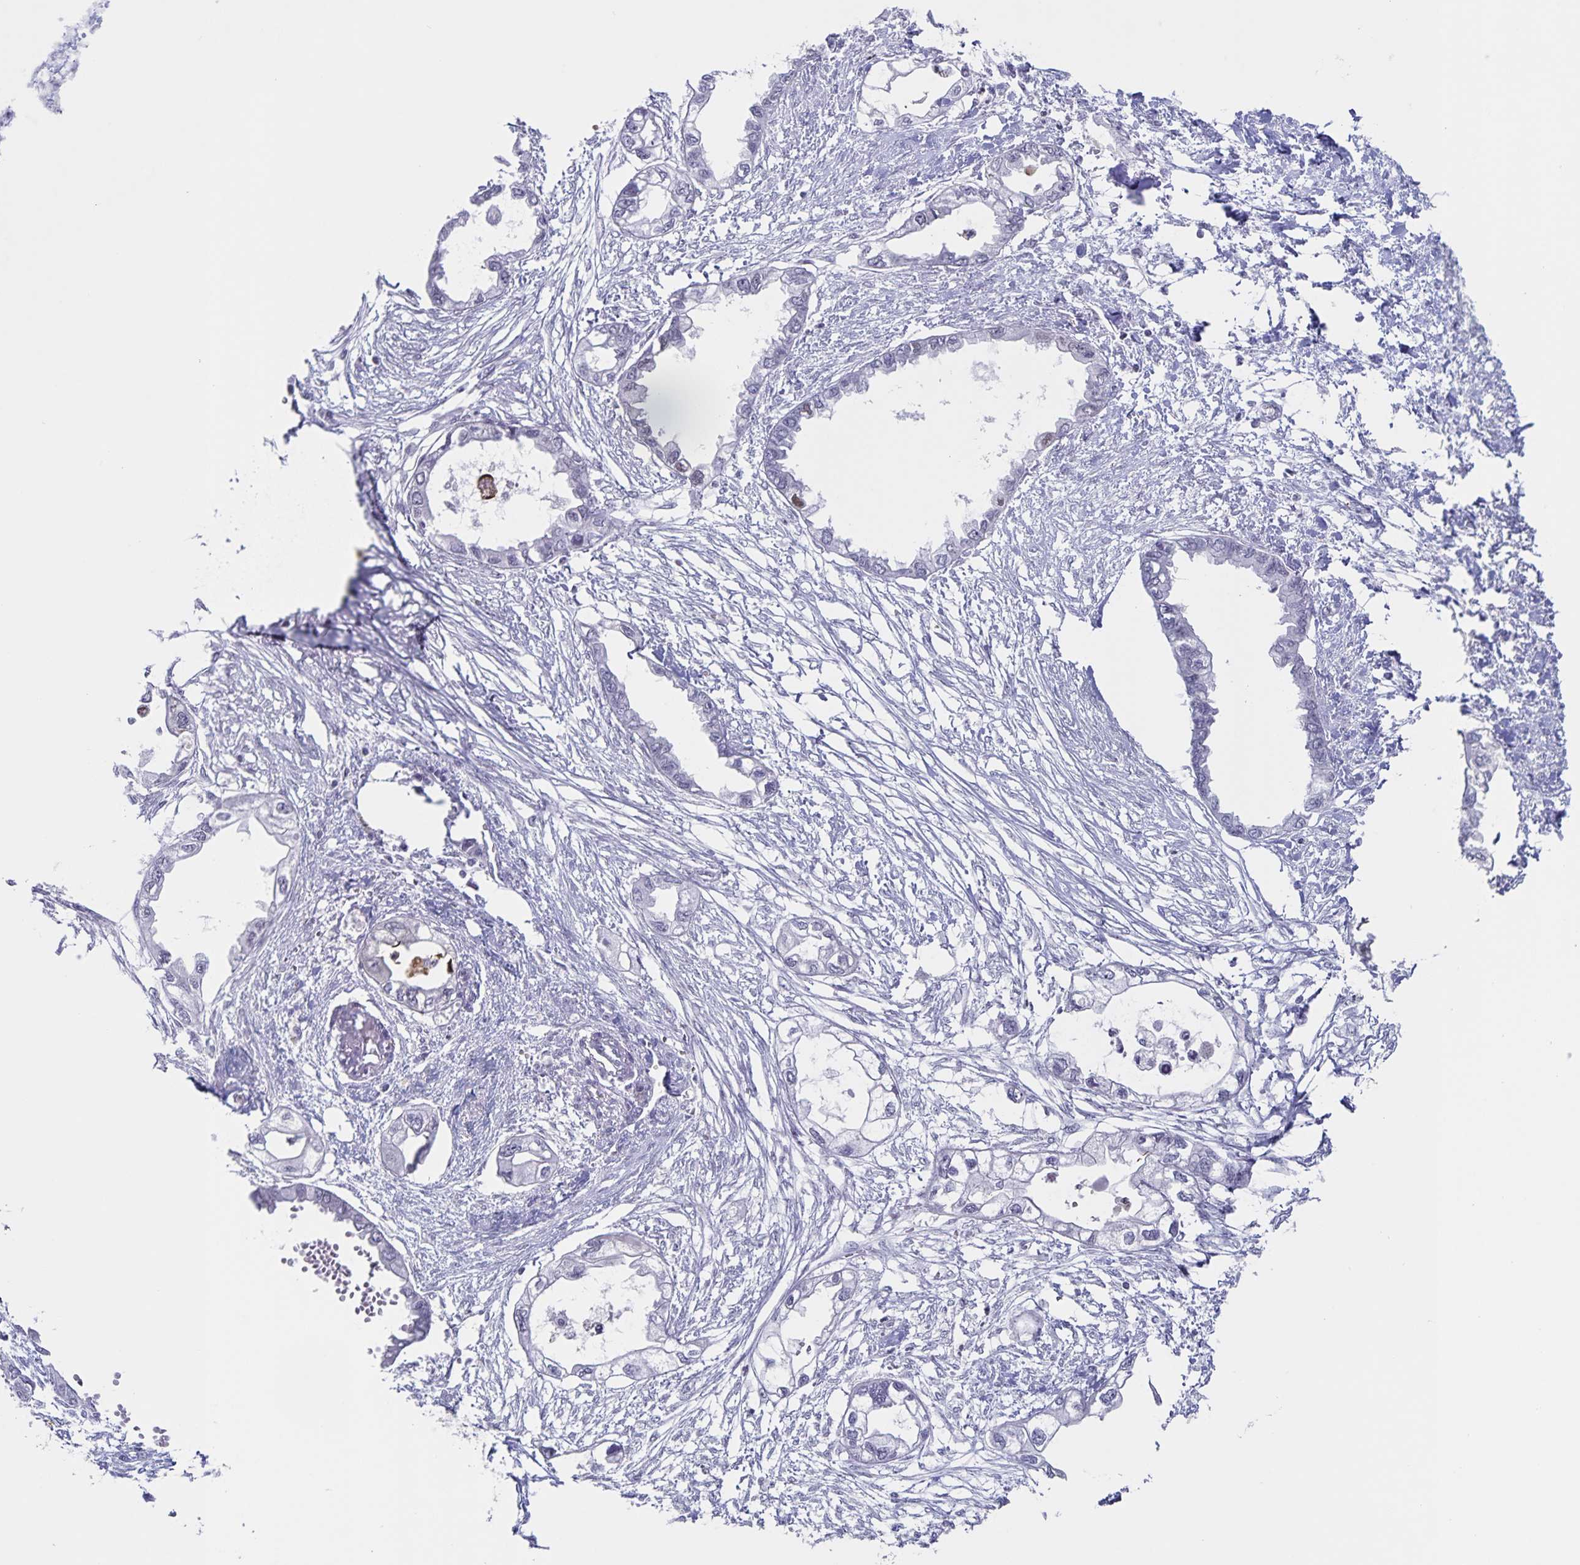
{"staining": {"intensity": "negative", "quantity": "none", "location": "none"}, "tissue": "endometrial cancer", "cell_type": "Tumor cells", "image_type": "cancer", "snomed": [{"axis": "morphology", "description": "Adenocarcinoma, NOS"}, {"axis": "morphology", "description": "Adenocarcinoma, metastatic, NOS"}, {"axis": "topography", "description": "Adipose tissue"}, {"axis": "topography", "description": "Endometrium"}], "caption": "Immunohistochemistry image of neoplastic tissue: human adenocarcinoma (endometrial) stained with DAB exhibits no significant protein positivity in tumor cells. The staining is performed using DAB (3,3'-diaminobenzidine) brown chromogen with nuclei counter-stained in using hematoxylin.", "gene": "LCE6A", "patient": {"sex": "female", "age": 67}}